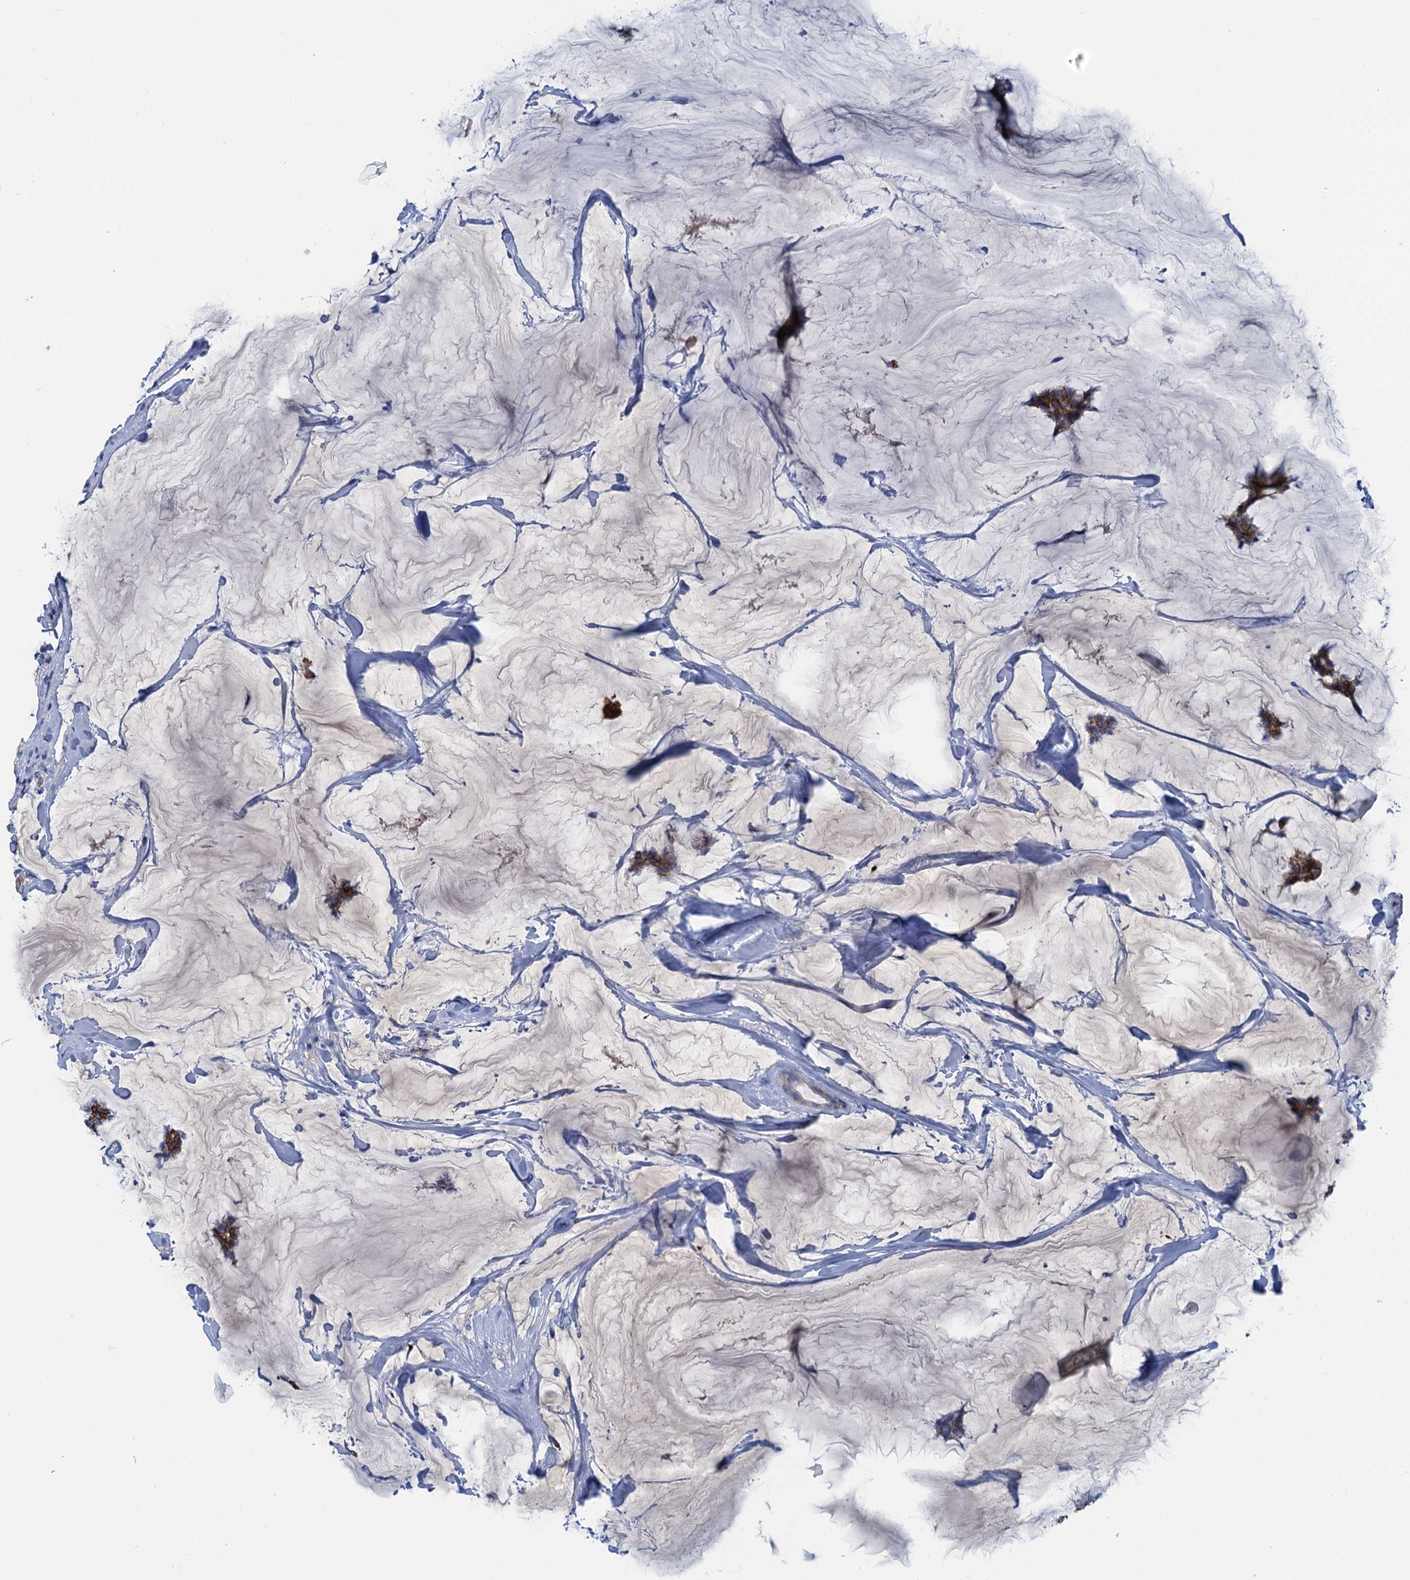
{"staining": {"intensity": "strong", "quantity": ">75%", "location": "cytoplasmic/membranous"}, "tissue": "breast cancer", "cell_type": "Tumor cells", "image_type": "cancer", "snomed": [{"axis": "morphology", "description": "Duct carcinoma"}, {"axis": "topography", "description": "Breast"}], "caption": "Immunohistochemistry (IHC) staining of breast cancer (invasive ductal carcinoma), which reveals high levels of strong cytoplasmic/membranous positivity in about >75% of tumor cells indicating strong cytoplasmic/membranous protein expression. The staining was performed using DAB (brown) for protein detection and nuclei were counterstained in hematoxylin (blue).", "gene": "MYADML2", "patient": {"sex": "female", "age": 93}}